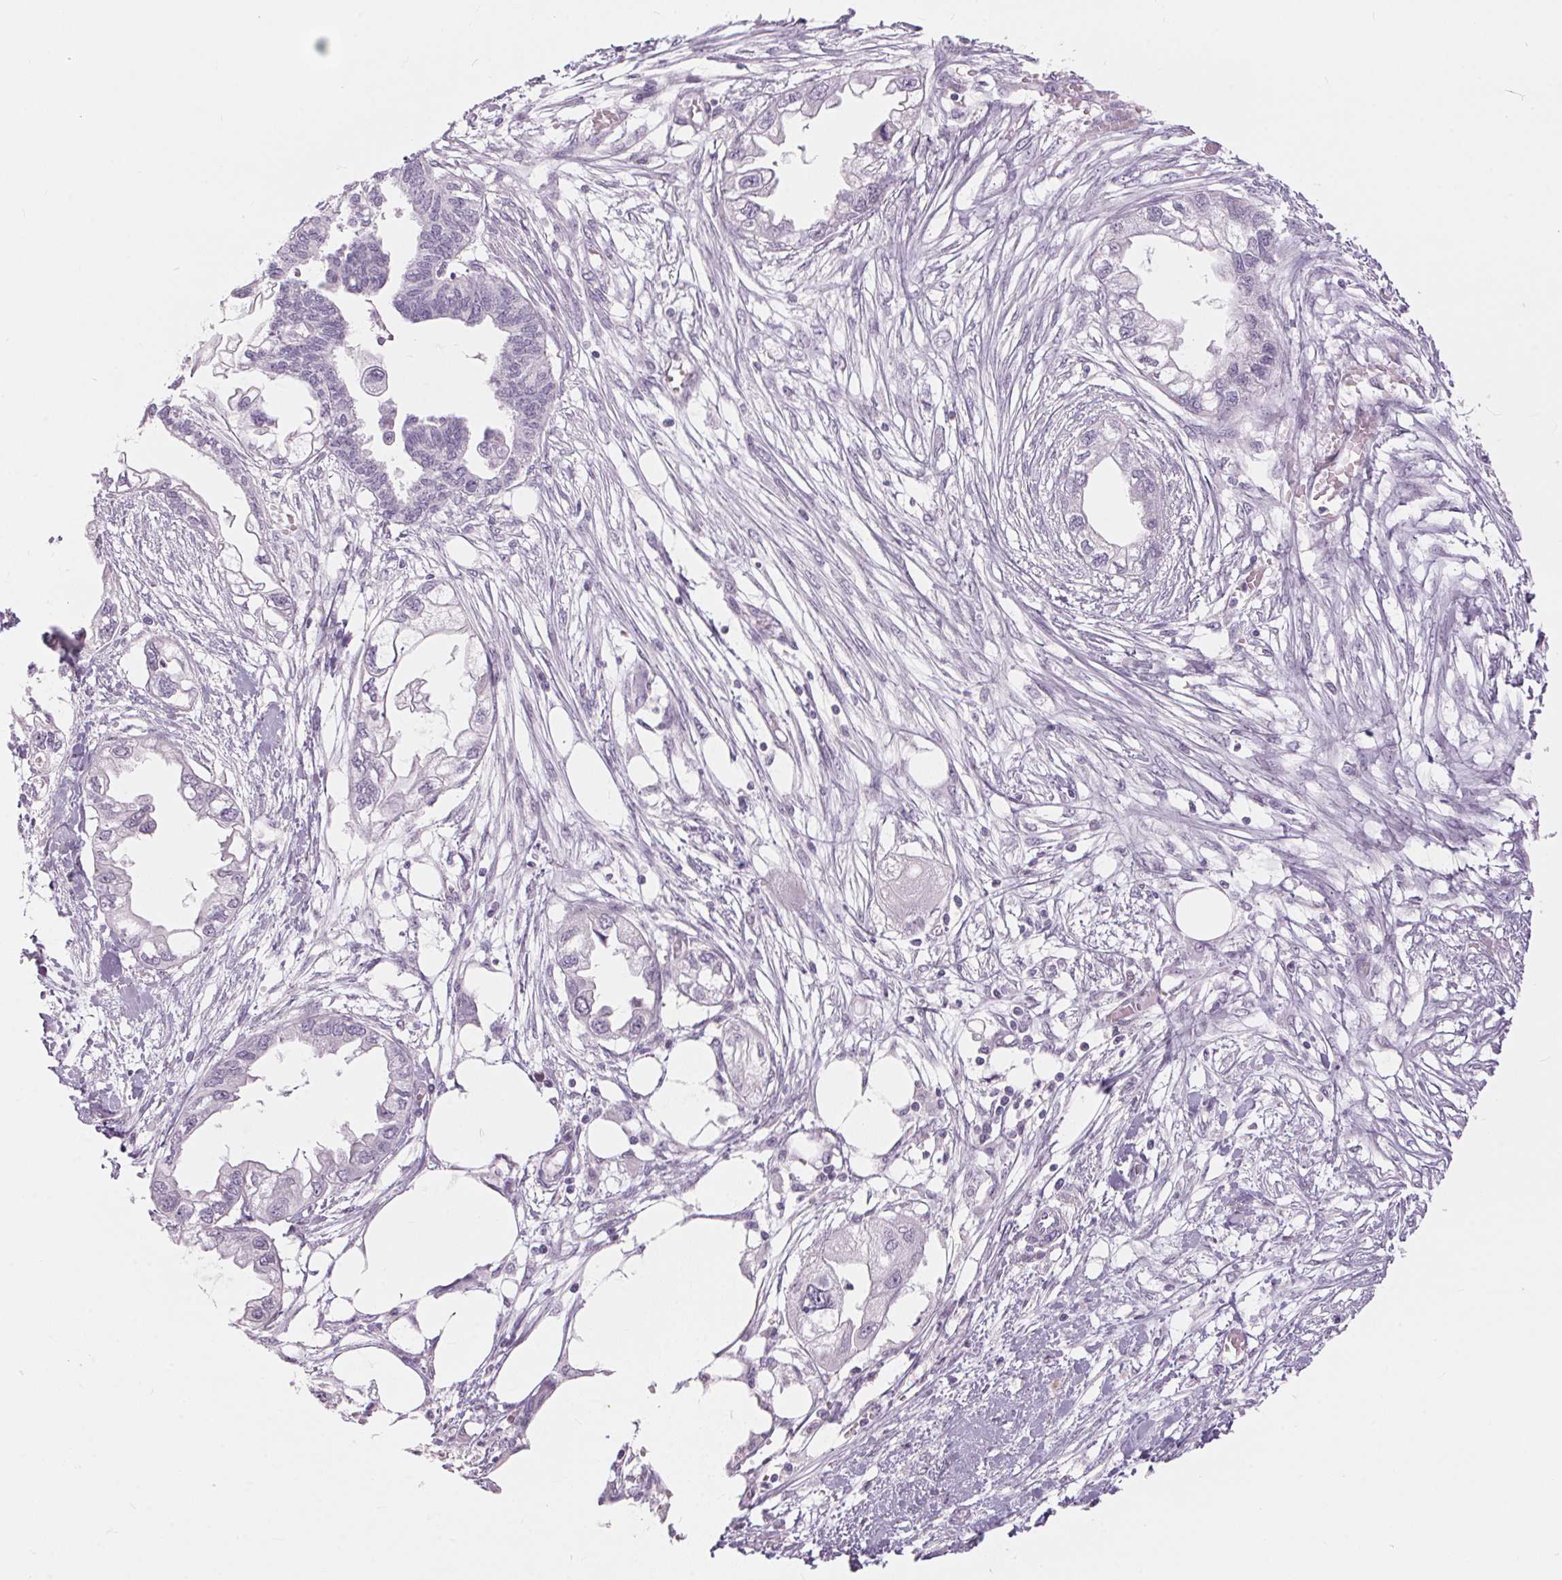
{"staining": {"intensity": "negative", "quantity": "none", "location": "none"}, "tissue": "endometrial cancer", "cell_type": "Tumor cells", "image_type": "cancer", "snomed": [{"axis": "morphology", "description": "Adenocarcinoma, NOS"}, {"axis": "morphology", "description": "Adenocarcinoma, metastatic, NOS"}, {"axis": "topography", "description": "Adipose tissue"}, {"axis": "topography", "description": "Endometrium"}], "caption": "Human endometrial cancer stained for a protein using IHC displays no positivity in tumor cells.", "gene": "CADPS", "patient": {"sex": "female", "age": 67}}